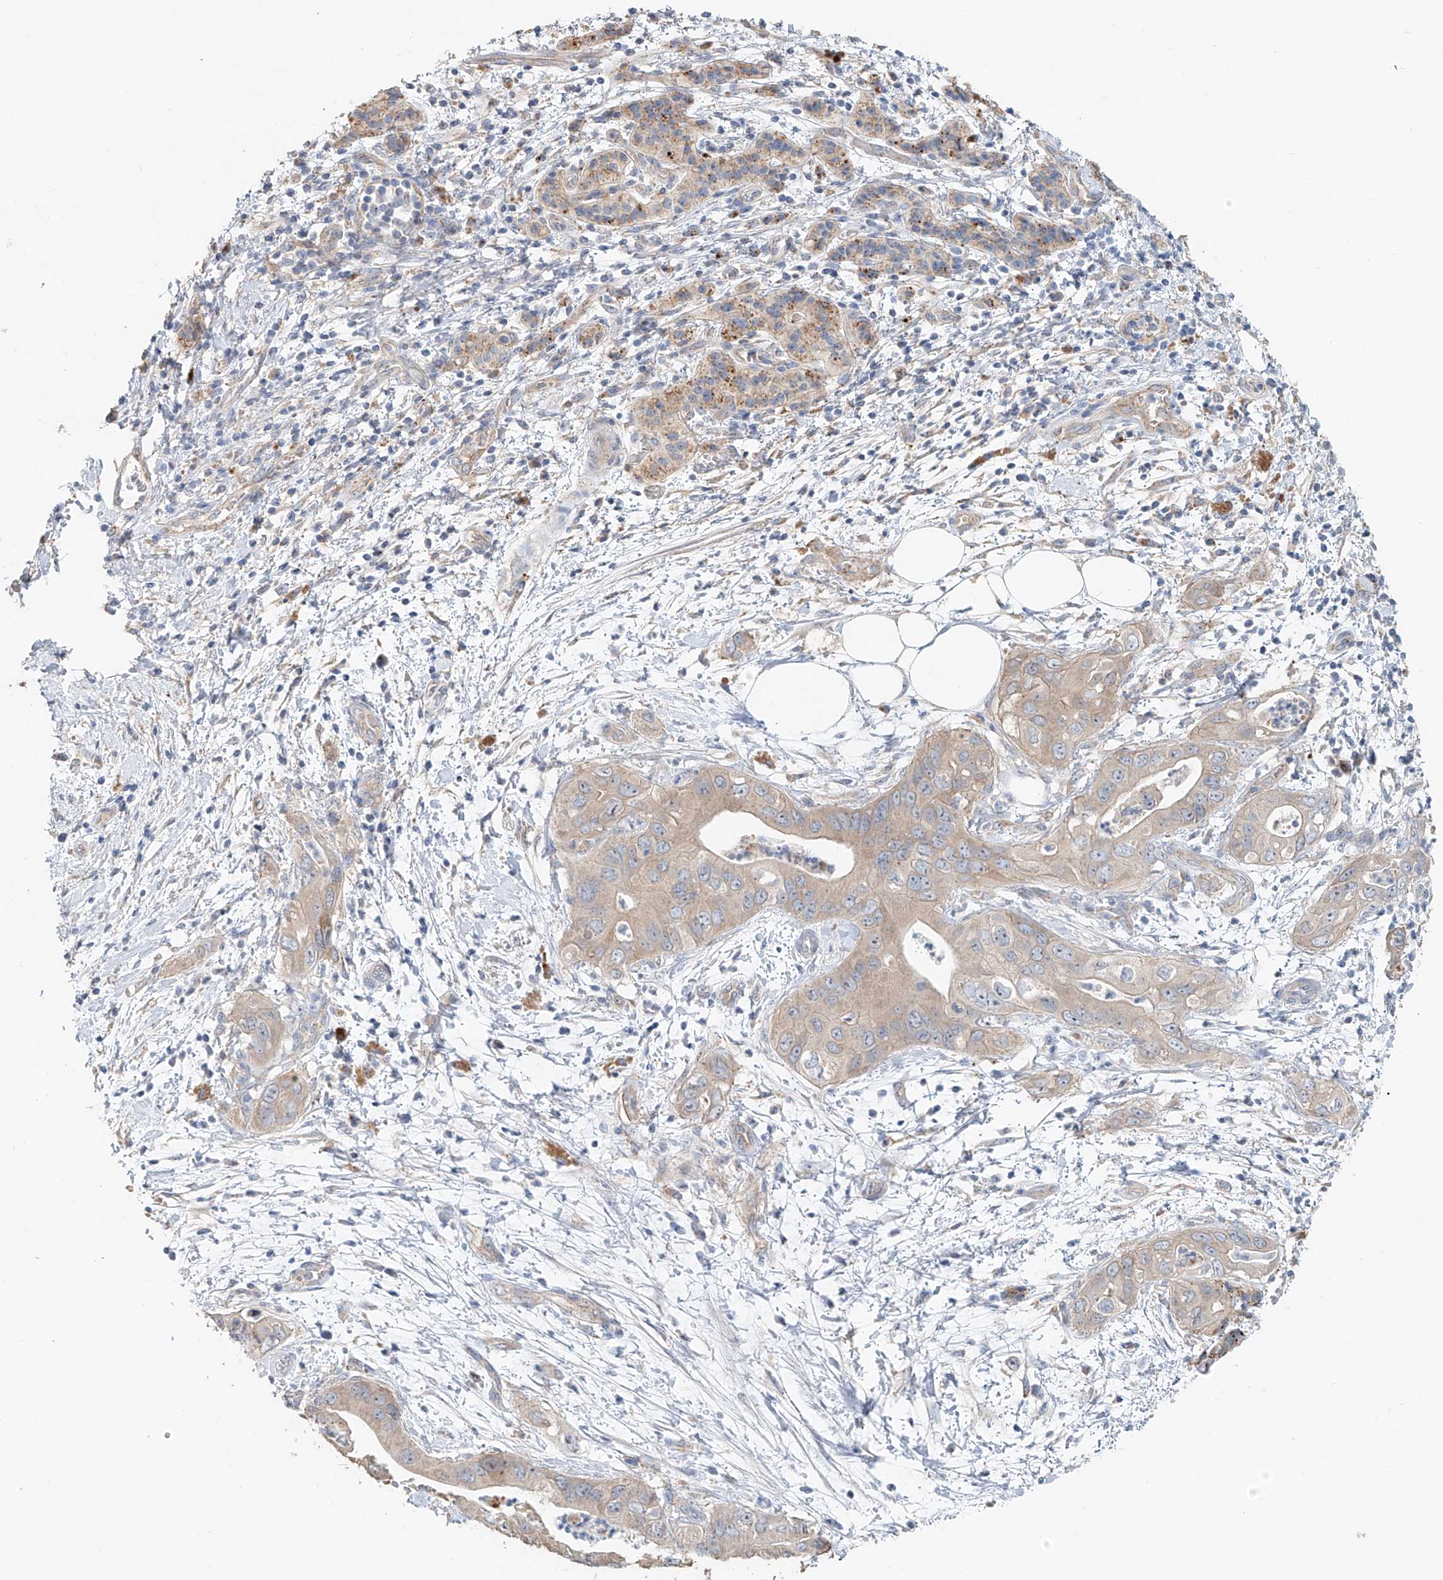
{"staining": {"intensity": "weak", "quantity": ">75%", "location": "cytoplasmic/membranous"}, "tissue": "pancreatic cancer", "cell_type": "Tumor cells", "image_type": "cancer", "snomed": [{"axis": "morphology", "description": "Adenocarcinoma, NOS"}, {"axis": "topography", "description": "Pancreas"}], "caption": "Tumor cells display low levels of weak cytoplasmic/membranous positivity in approximately >75% of cells in pancreatic cancer. The staining is performed using DAB brown chromogen to label protein expression. The nuclei are counter-stained blue using hematoxylin.", "gene": "TRIM47", "patient": {"sex": "female", "age": 78}}